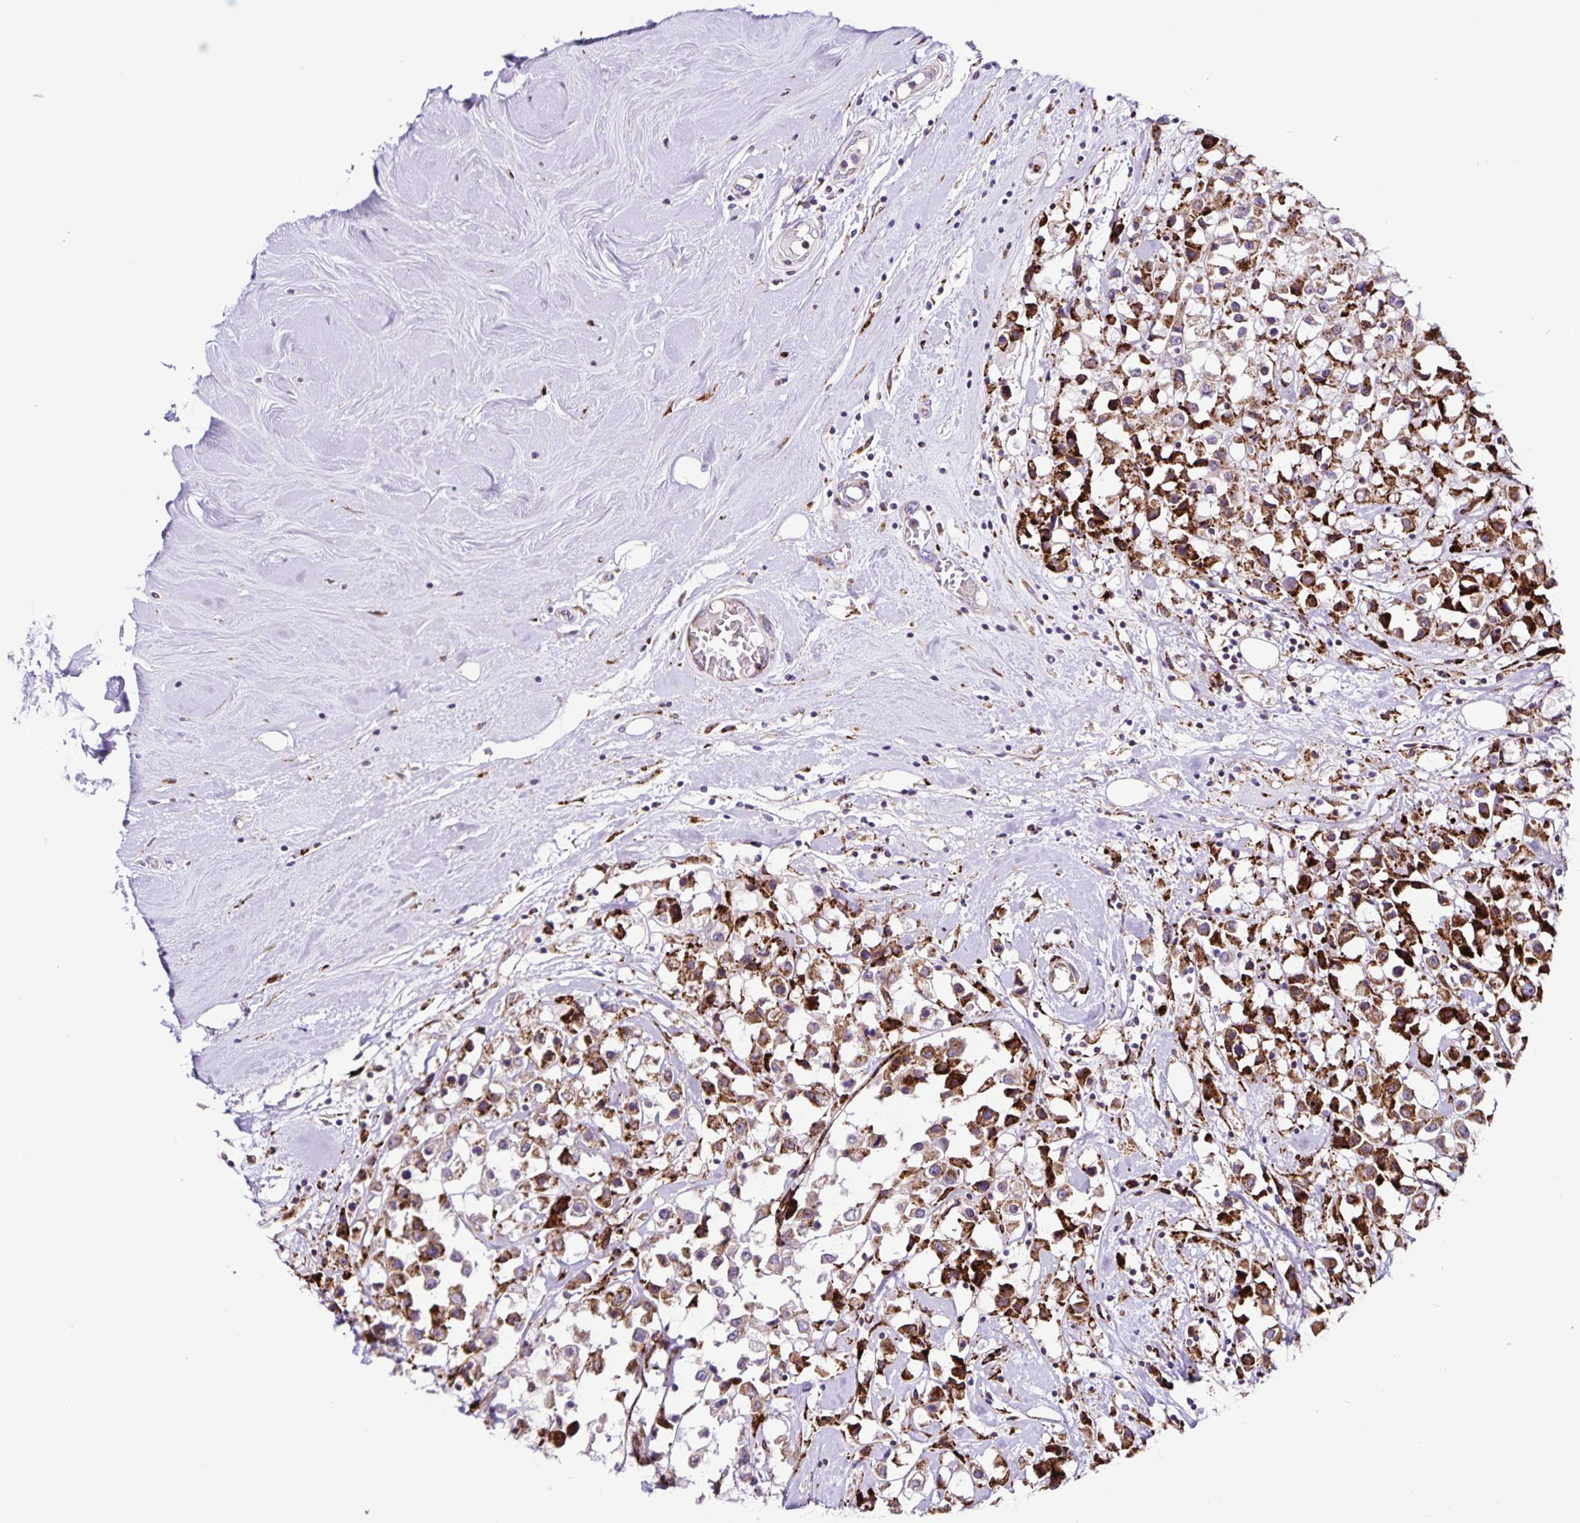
{"staining": {"intensity": "strong", "quantity": "25%-75%", "location": "cytoplasmic/membranous,nuclear"}, "tissue": "breast cancer", "cell_type": "Tumor cells", "image_type": "cancer", "snomed": [{"axis": "morphology", "description": "Duct carcinoma"}, {"axis": "topography", "description": "Breast"}], "caption": "An image of breast cancer stained for a protein reveals strong cytoplasmic/membranous and nuclear brown staining in tumor cells.", "gene": "OSBPL5", "patient": {"sex": "female", "age": 61}}